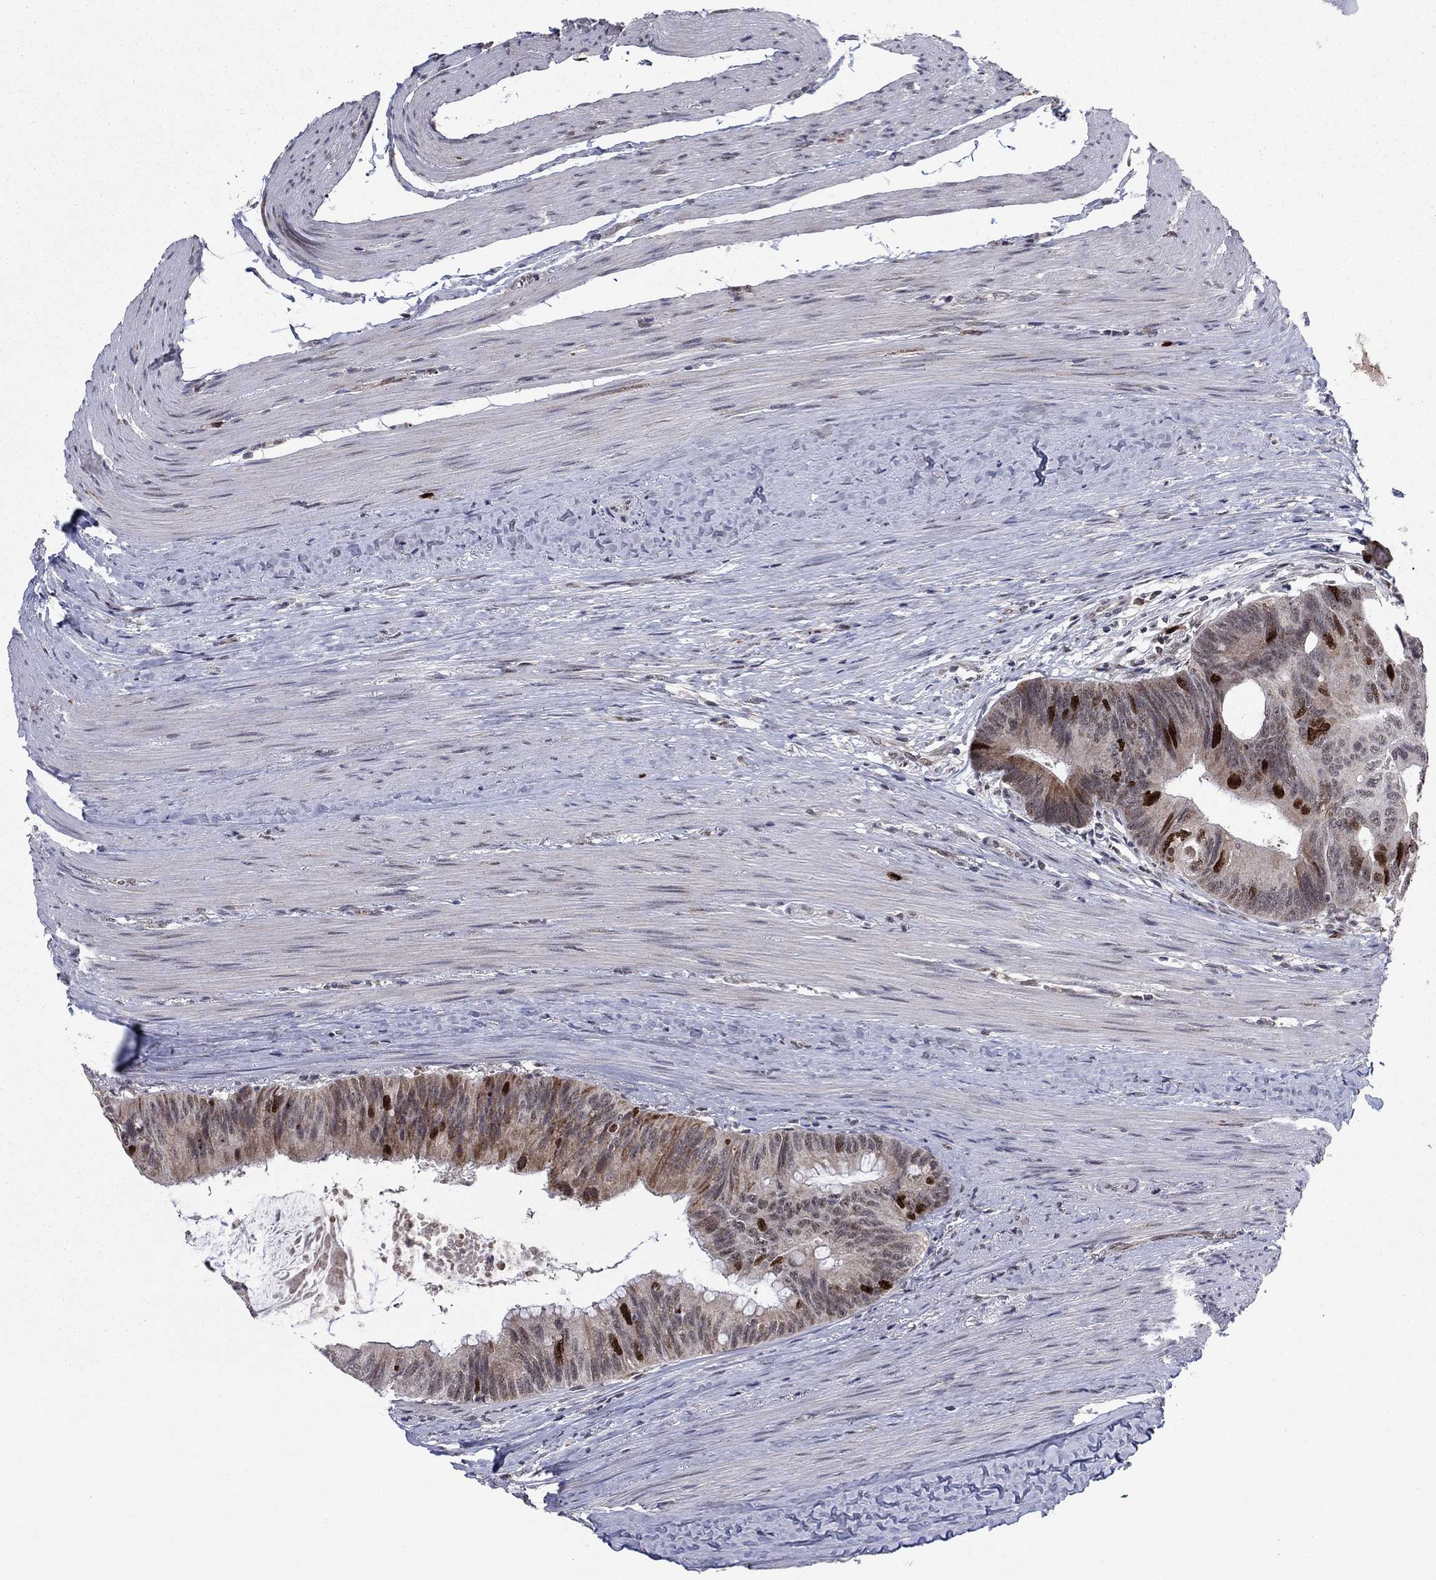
{"staining": {"intensity": "strong", "quantity": "<25%", "location": "nuclear"}, "tissue": "colorectal cancer", "cell_type": "Tumor cells", "image_type": "cancer", "snomed": [{"axis": "morphology", "description": "Normal tissue, NOS"}, {"axis": "morphology", "description": "Adenocarcinoma, NOS"}, {"axis": "topography", "description": "Colon"}], "caption": "Immunohistochemistry (IHC) (DAB) staining of human adenocarcinoma (colorectal) demonstrates strong nuclear protein staining in about <25% of tumor cells. The staining was performed using DAB (3,3'-diaminobenzidine), with brown indicating positive protein expression. Nuclei are stained blue with hematoxylin.", "gene": "CDCA5", "patient": {"sex": "male", "age": 65}}